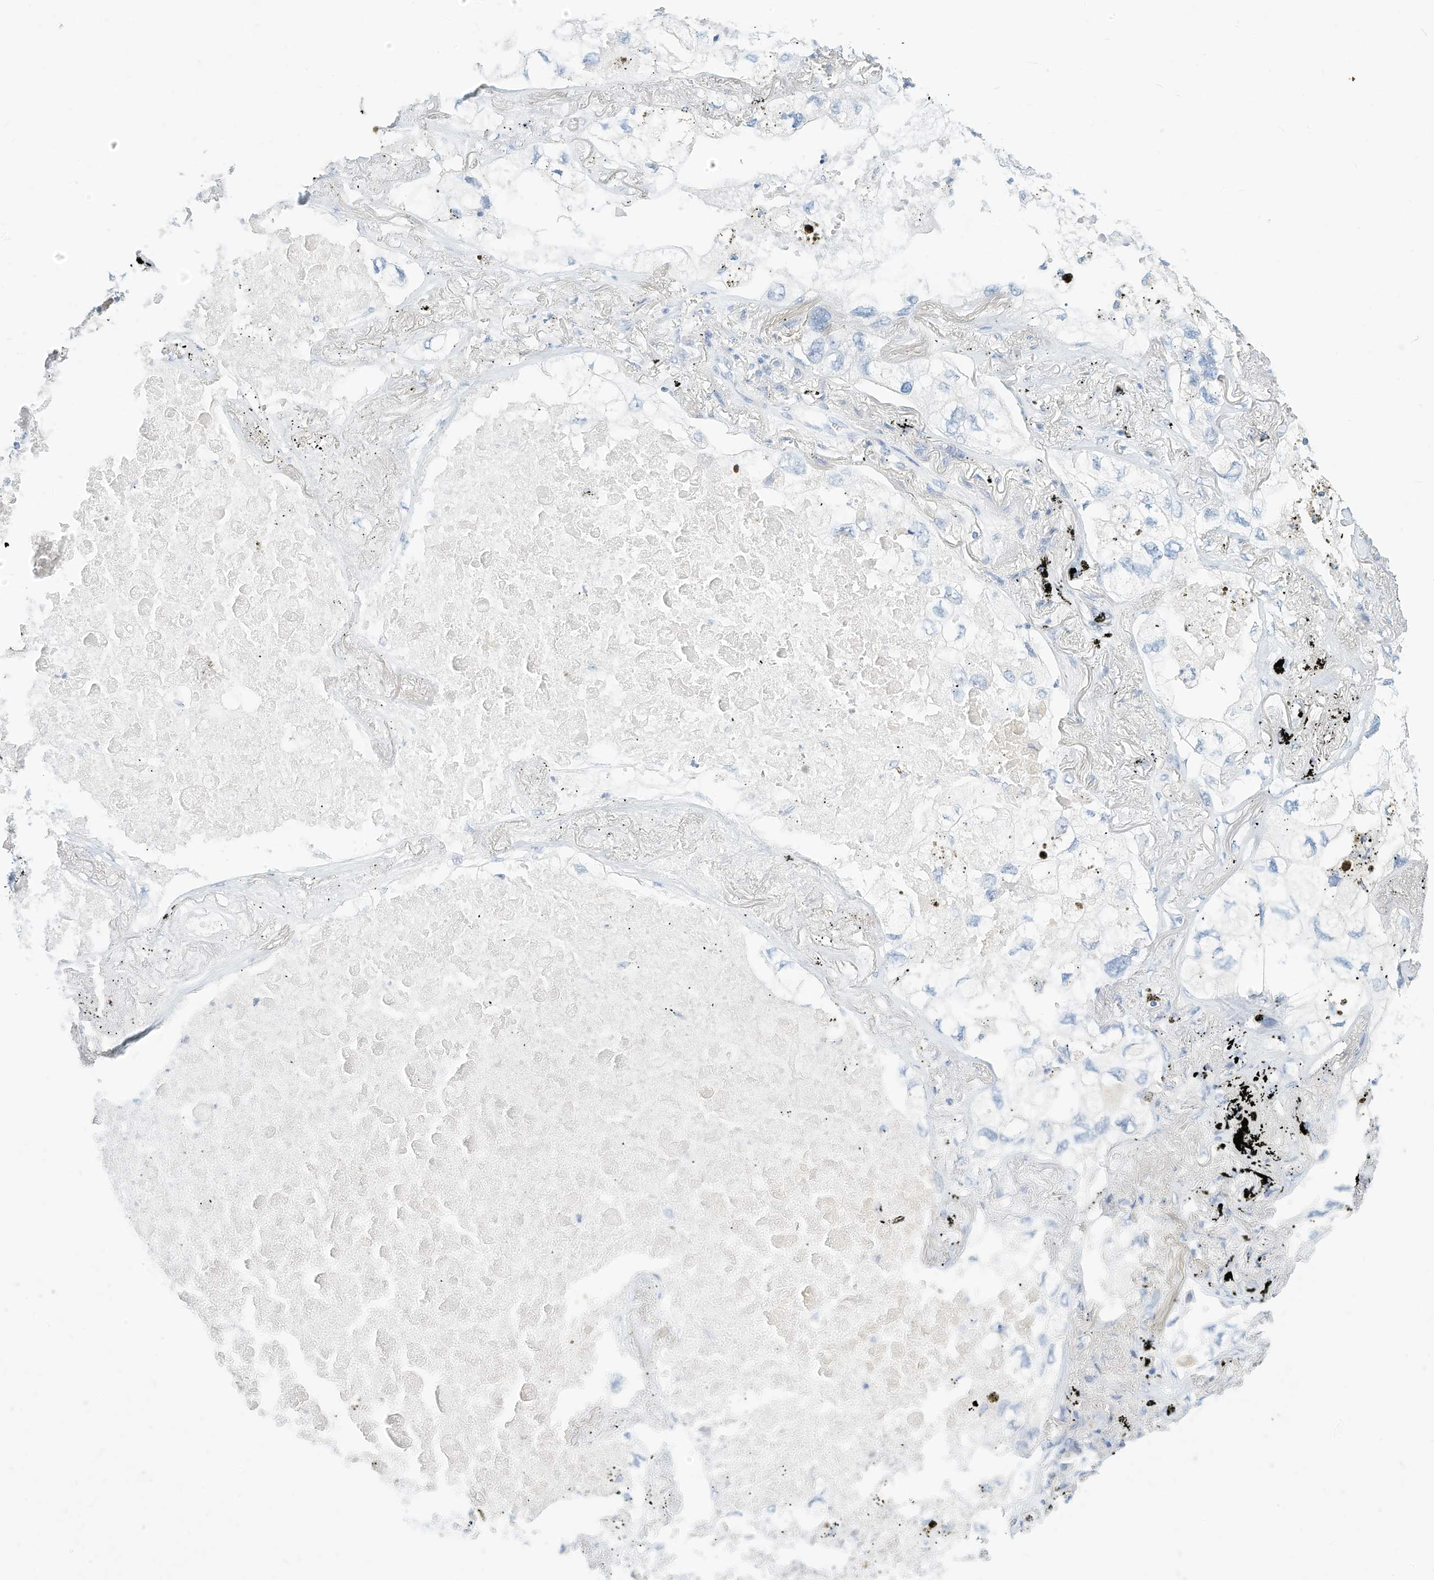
{"staining": {"intensity": "negative", "quantity": "none", "location": "none"}, "tissue": "lung cancer", "cell_type": "Tumor cells", "image_type": "cancer", "snomed": [{"axis": "morphology", "description": "Adenocarcinoma, NOS"}, {"axis": "topography", "description": "Lung"}], "caption": "IHC of lung cancer (adenocarcinoma) demonstrates no positivity in tumor cells.", "gene": "SPOCD1", "patient": {"sex": "male", "age": 65}}